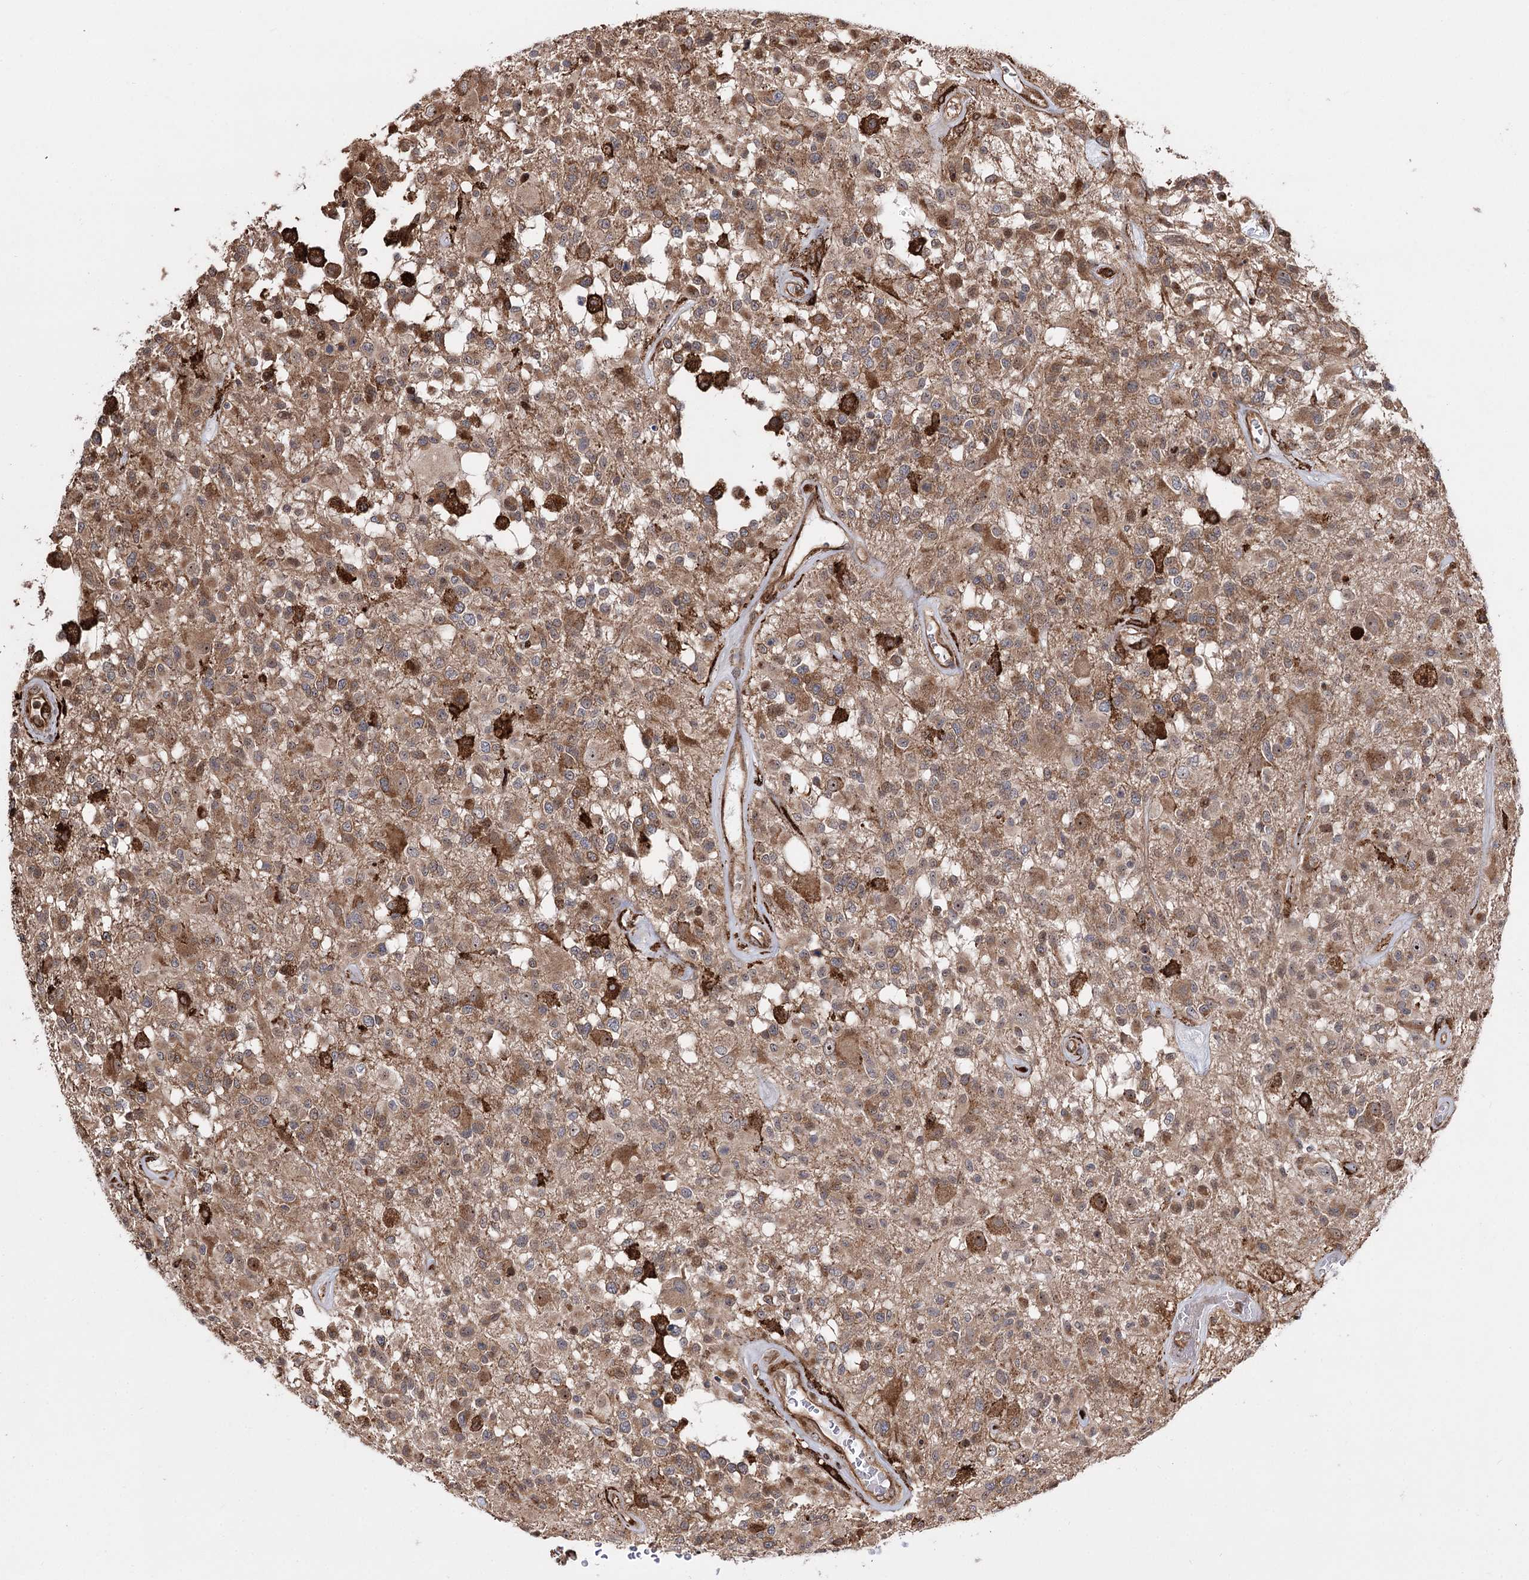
{"staining": {"intensity": "moderate", "quantity": ">75%", "location": "cytoplasmic/membranous"}, "tissue": "glioma", "cell_type": "Tumor cells", "image_type": "cancer", "snomed": [{"axis": "morphology", "description": "Glioma, malignant, High grade"}, {"axis": "morphology", "description": "Glioblastoma, NOS"}, {"axis": "topography", "description": "Brain"}], "caption": "Immunohistochemical staining of glioma reveals medium levels of moderate cytoplasmic/membranous protein staining in about >75% of tumor cells.", "gene": "FANCL", "patient": {"sex": "male", "age": 60}}